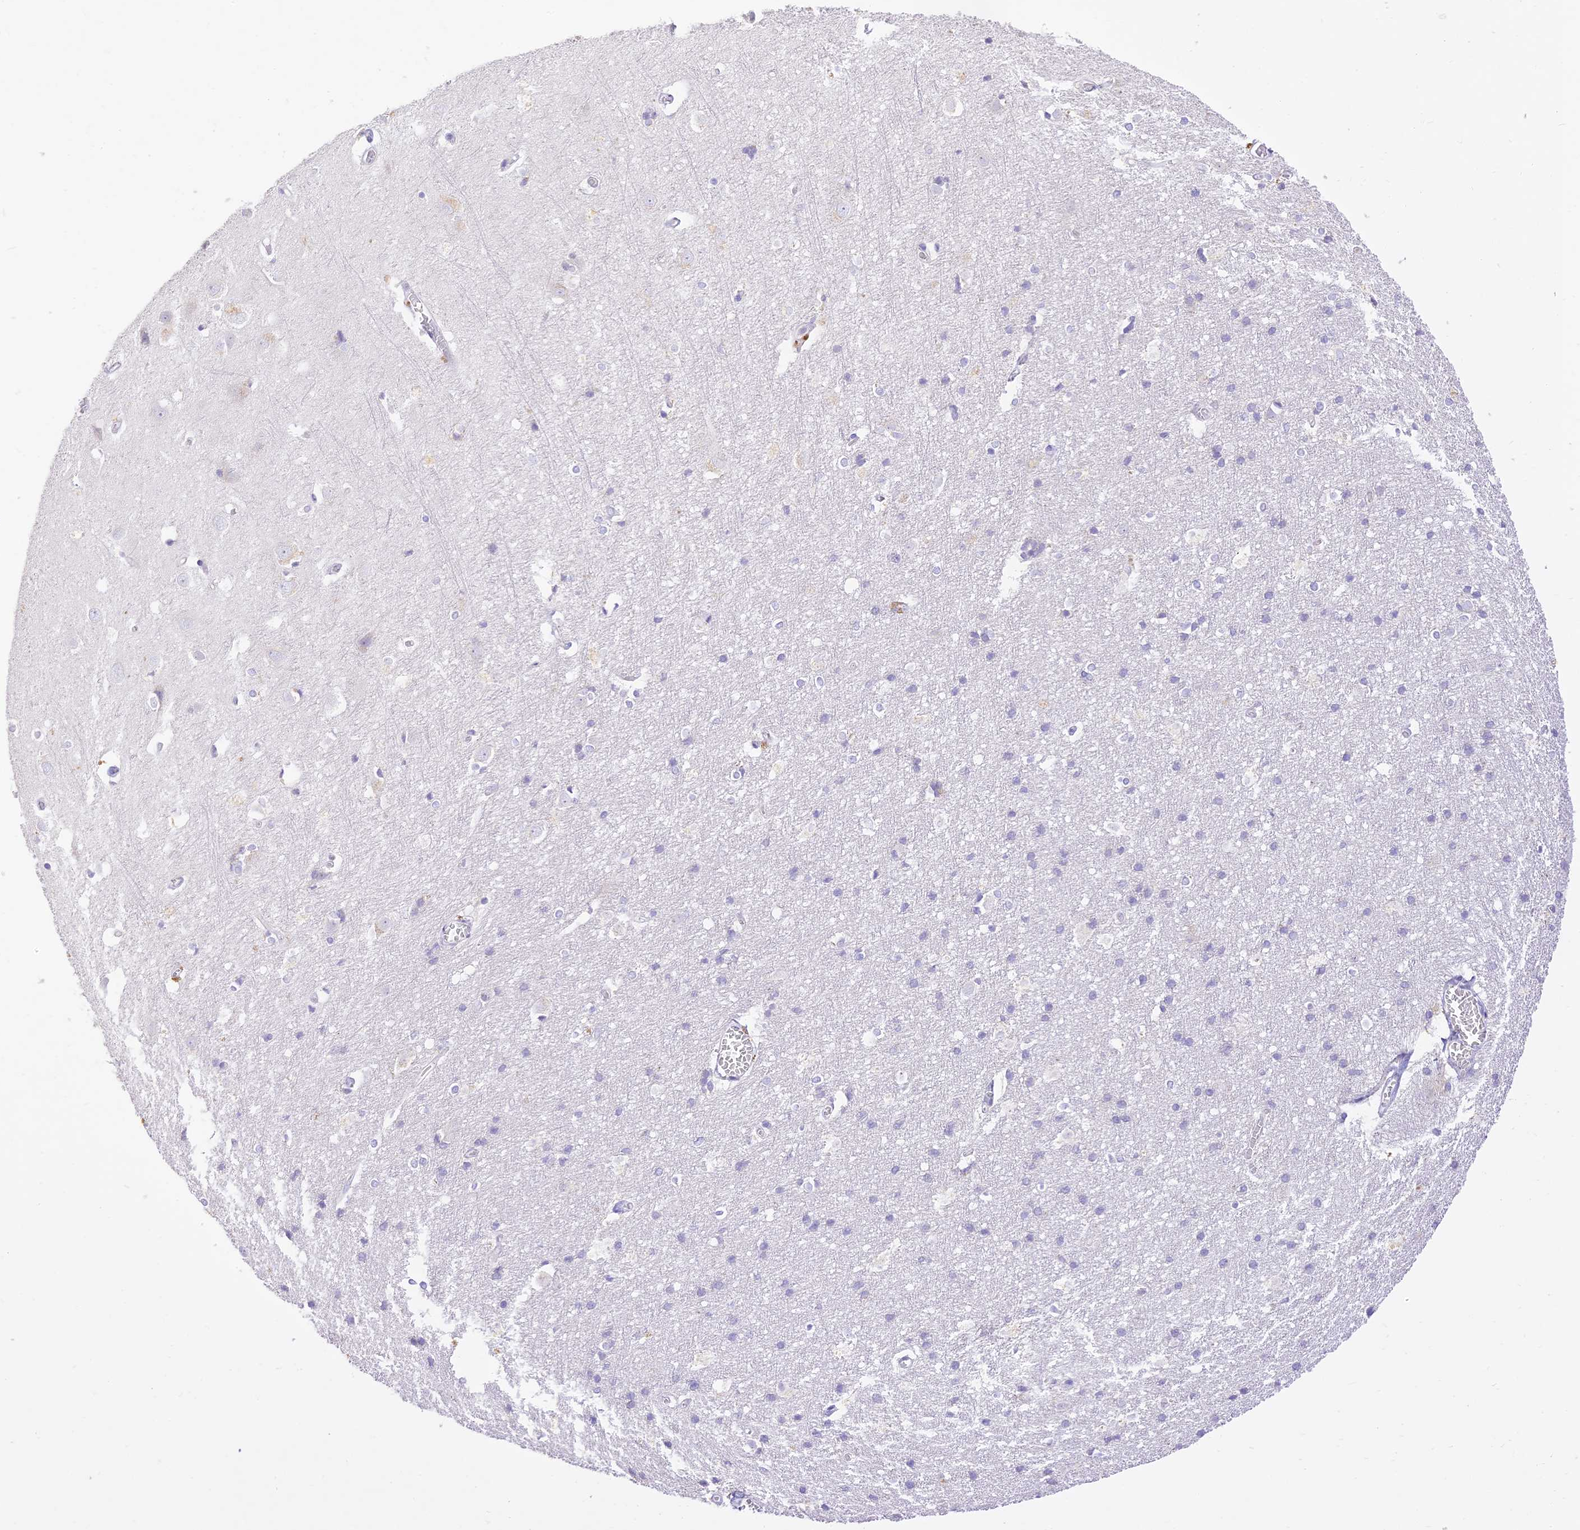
{"staining": {"intensity": "negative", "quantity": "none", "location": "none"}, "tissue": "cerebral cortex", "cell_type": "Endothelial cells", "image_type": "normal", "snomed": [{"axis": "morphology", "description": "Normal tissue, NOS"}, {"axis": "topography", "description": "Cerebral cortex"}], "caption": "This is an immunohistochemistry (IHC) image of unremarkable cerebral cortex. There is no staining in endothelial cells.", "gene": "SEC13", "patient": {"sex": "male", "age": 54}}